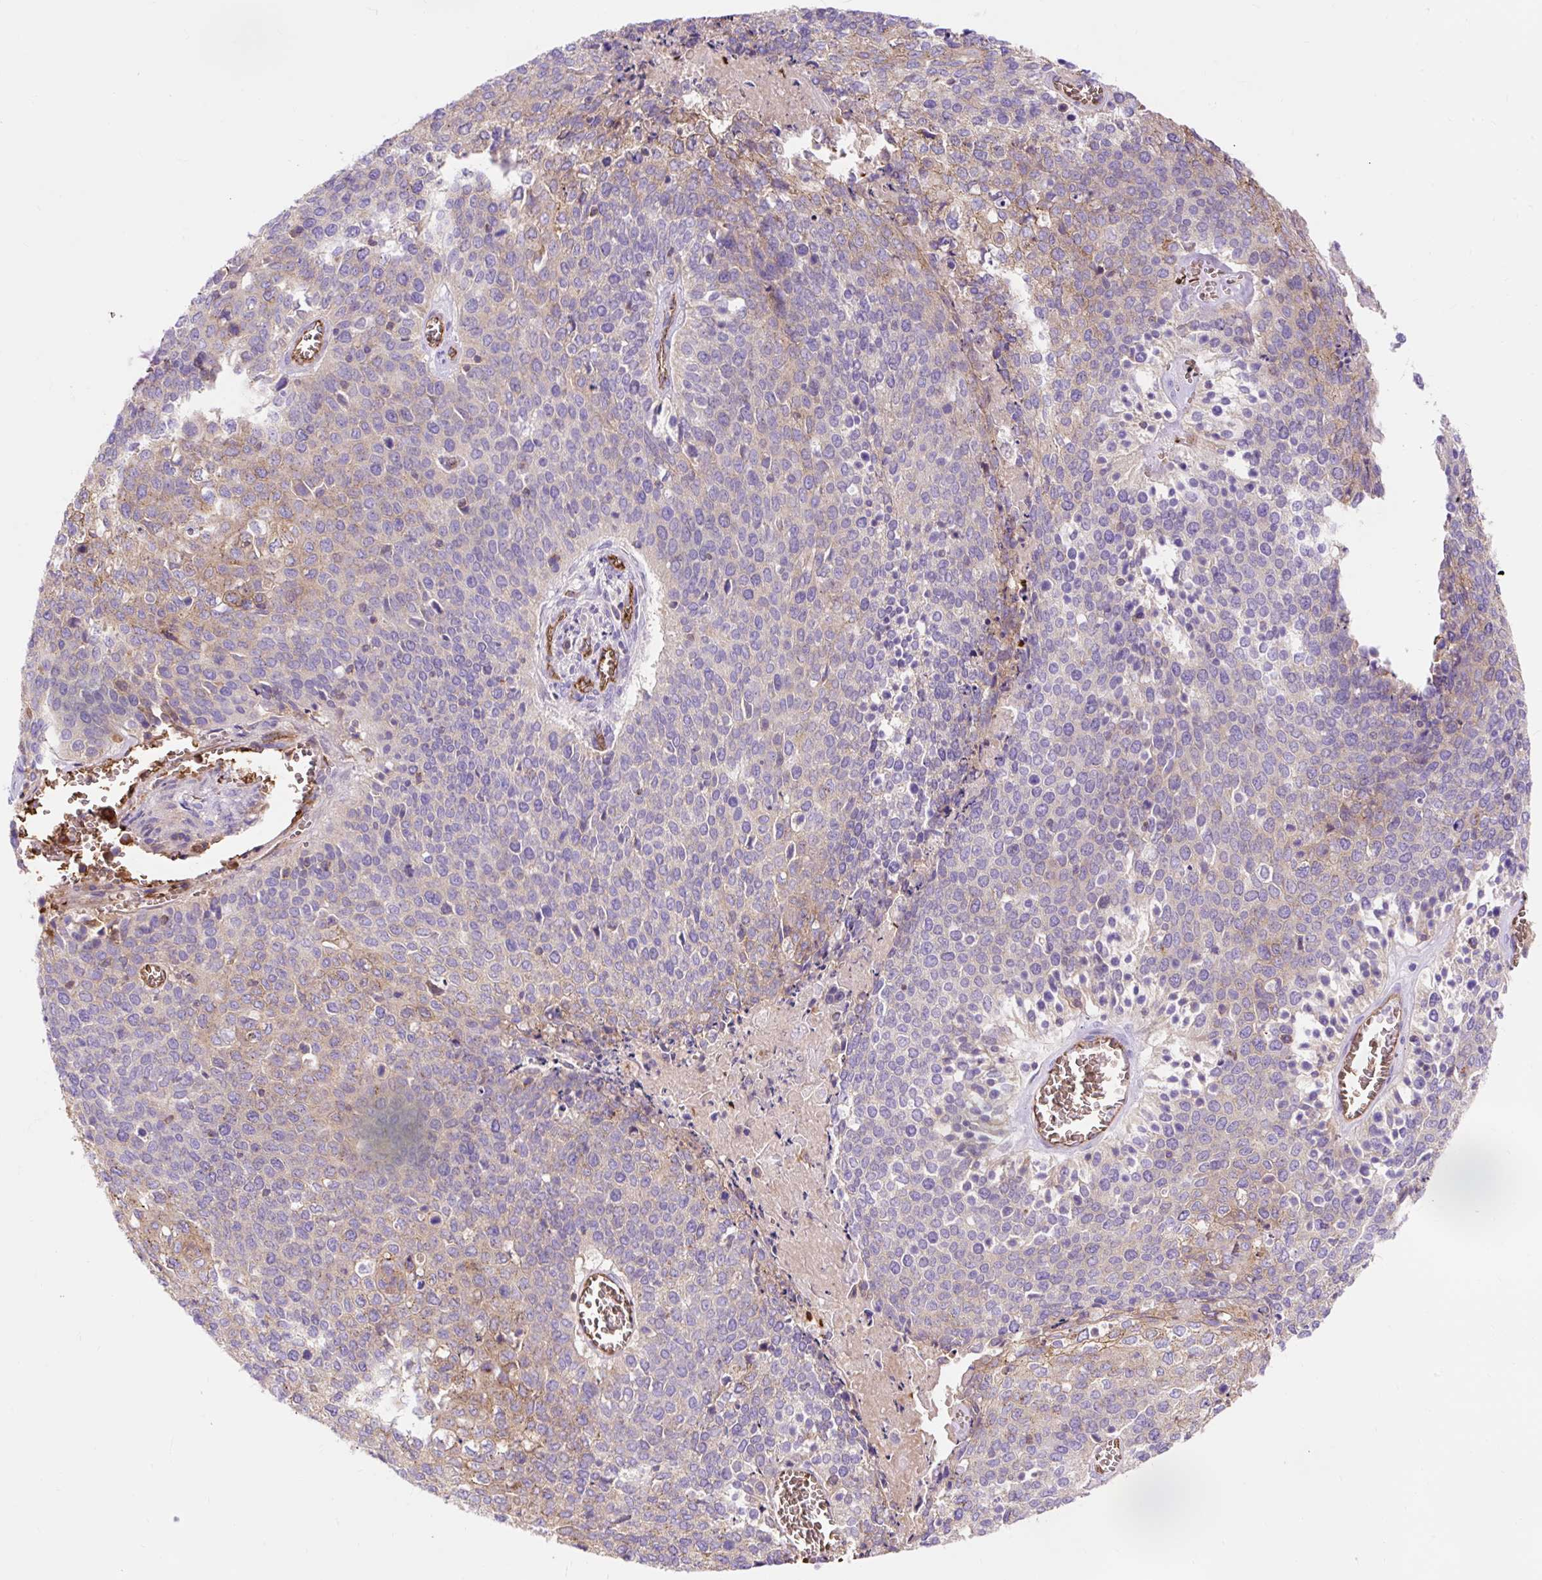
{"staining": {"intensity": "moderate", "quantity": "<25%", "location": "cytoplasmic/membranous"}, "tissue": "cervical cancer", "cell_type": "Tumor cells", "image_type": "cancer", "snomed": [{"axis": "morphology", "description": "Squamous cell carcinoma, NOS"}, {"axis": "topography", "description": "Cervix"}], "caption": "Squamous cell carcinoma (cervical) tissue demonstrates moderate cytoplasmic/membranous staining in approximately <25% of tumor cells, visualized by immunohistochemistry.", "gene": "HIP1R", "patient": {"sex": "female", "age": 39}}